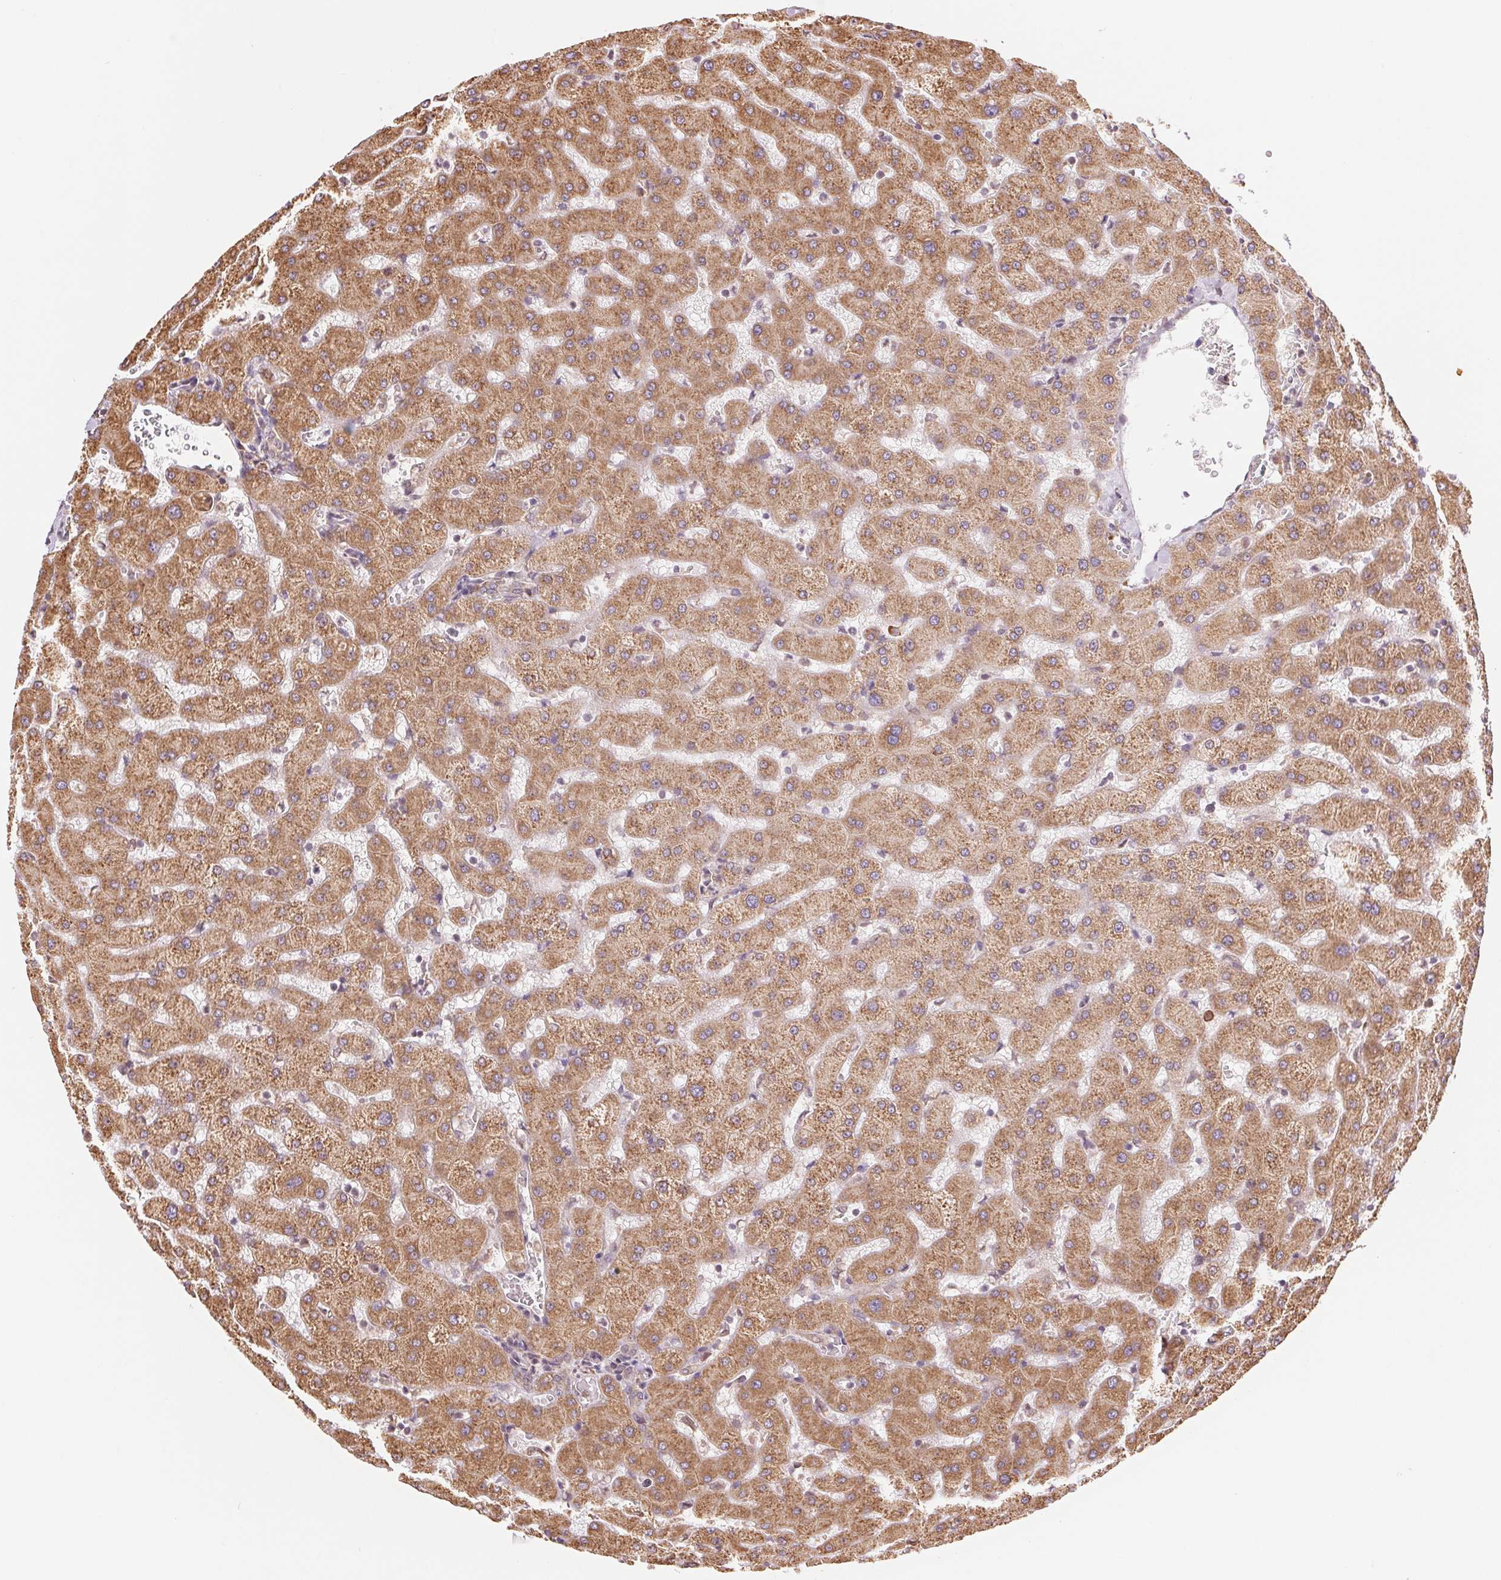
{"staining": {"intensity": "weak", "quantity": ">75%", "location": "cytoplasmic/membranous"}, "tissue": "liver", "cell_type": "Cholangiocytes", "image_type": "normal", "snomed": [{"axis": "morphology", "description": "Normal tissue, NOS"}, {"axis": "topography", "description": "Liver"}], "caption": "Immunohistochemistry (IHC) histopathology image of unremarkable human liver stained for a protein (brown), which demonstrates low levels of weak cytoplasmic/membranous positivity in approximately >75% of cholangiocytes.", "gene": "RPN1", "patient": {"sex": "female", "age": 63}}